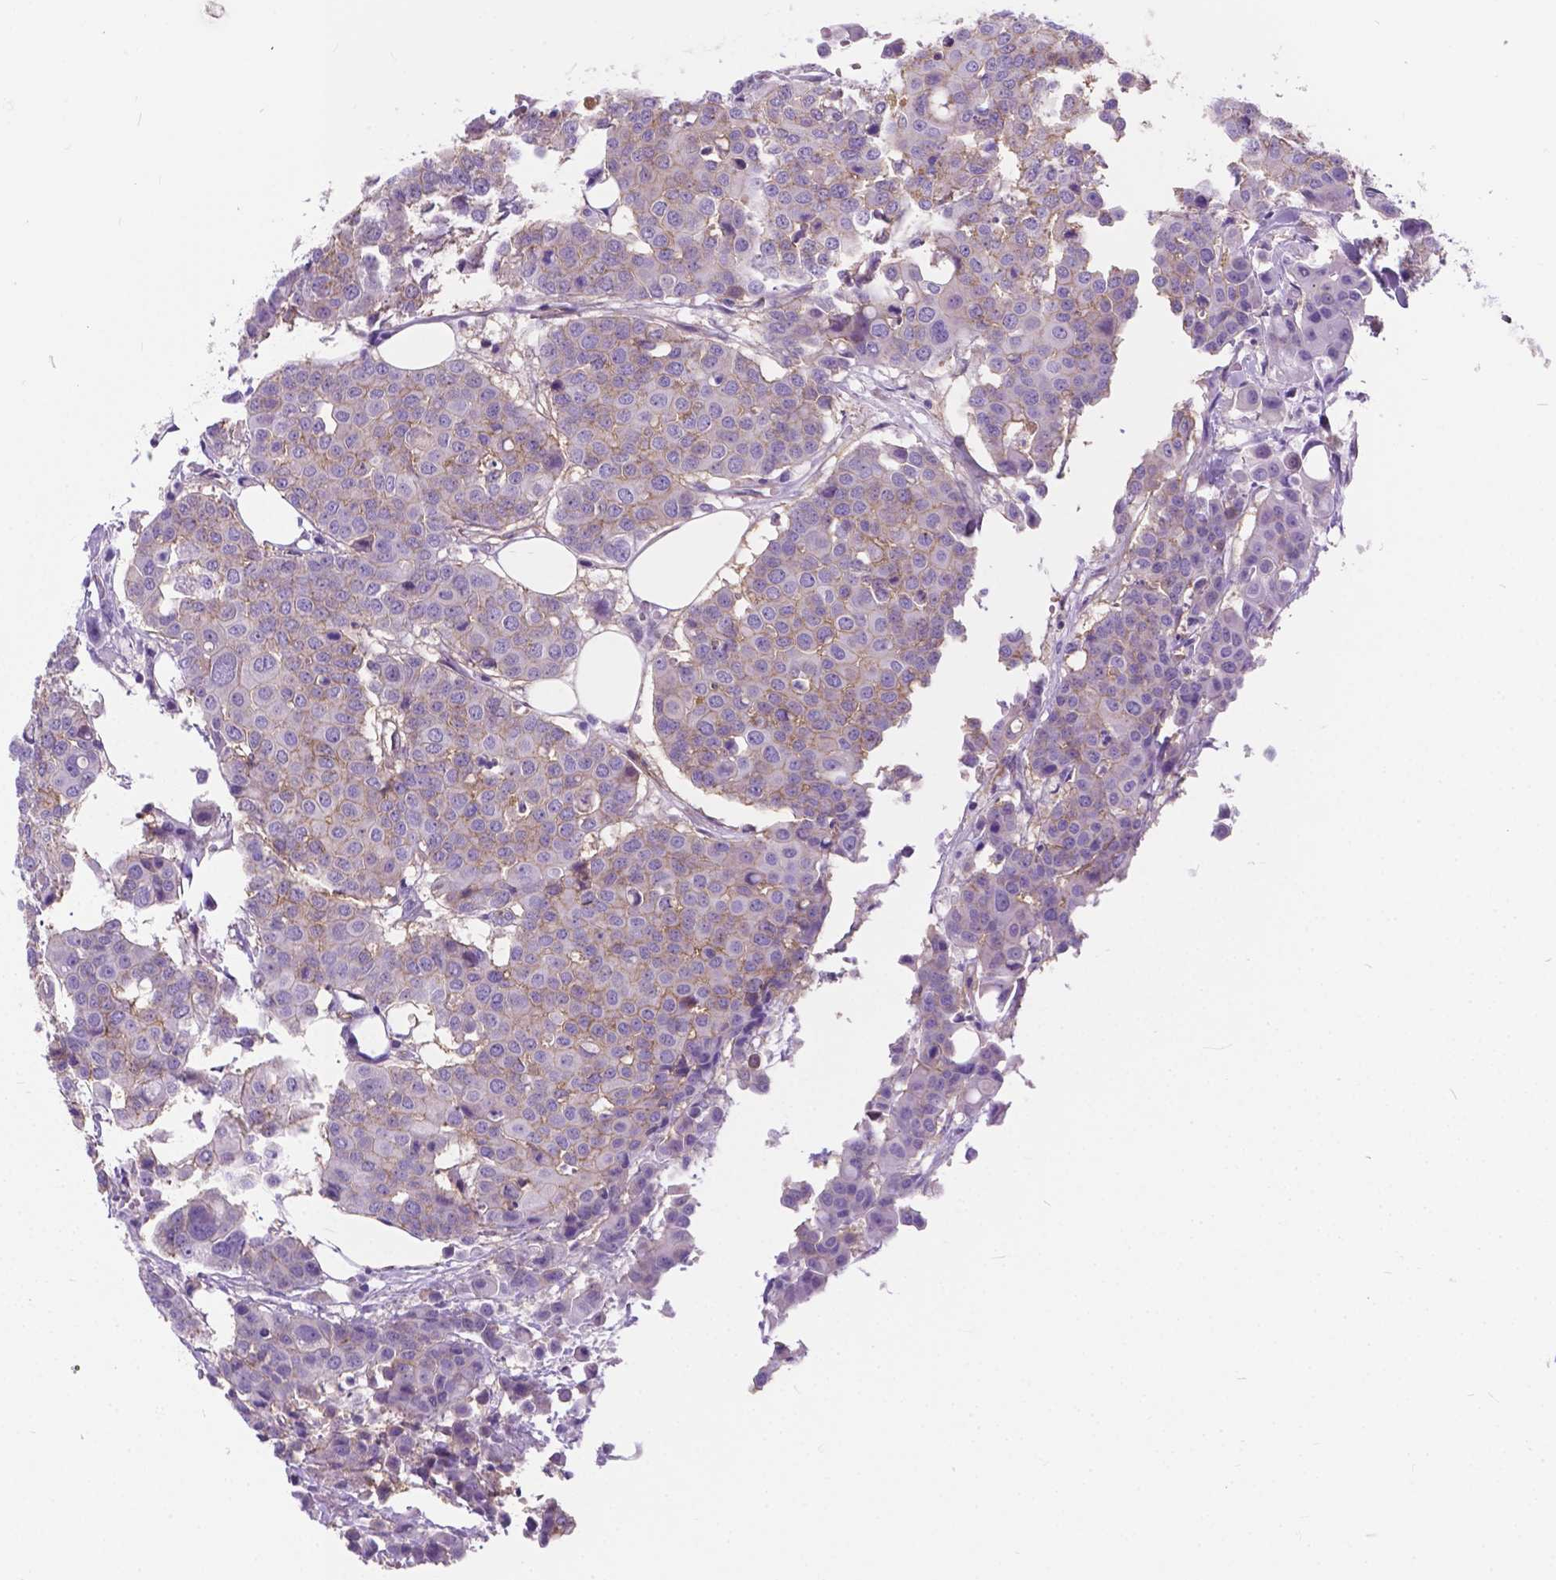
{"staining": {"intensity": "weak", "quantity": "<25%", "location": "cytoplasmic/membranous"}, "tissue": "carcinoid", "cell_type": "Tumor cells", "image_type": "cancer", "snomed": [{"axis": "morphology", "description": "Carcinoid, malignant, NOS"}, {"axis": "topography", "description": "Colon"}], "caption": "IHC histopathology image of carcinoid stained for a protein (brown), which demonstrates no staining in tumor cells. The staining is performed using DAB brown chromogen with nuclei counter-stained in using hematoxylin.", "gene": "KIAA0040", "patient": {"sex": "male", "age": 81}}